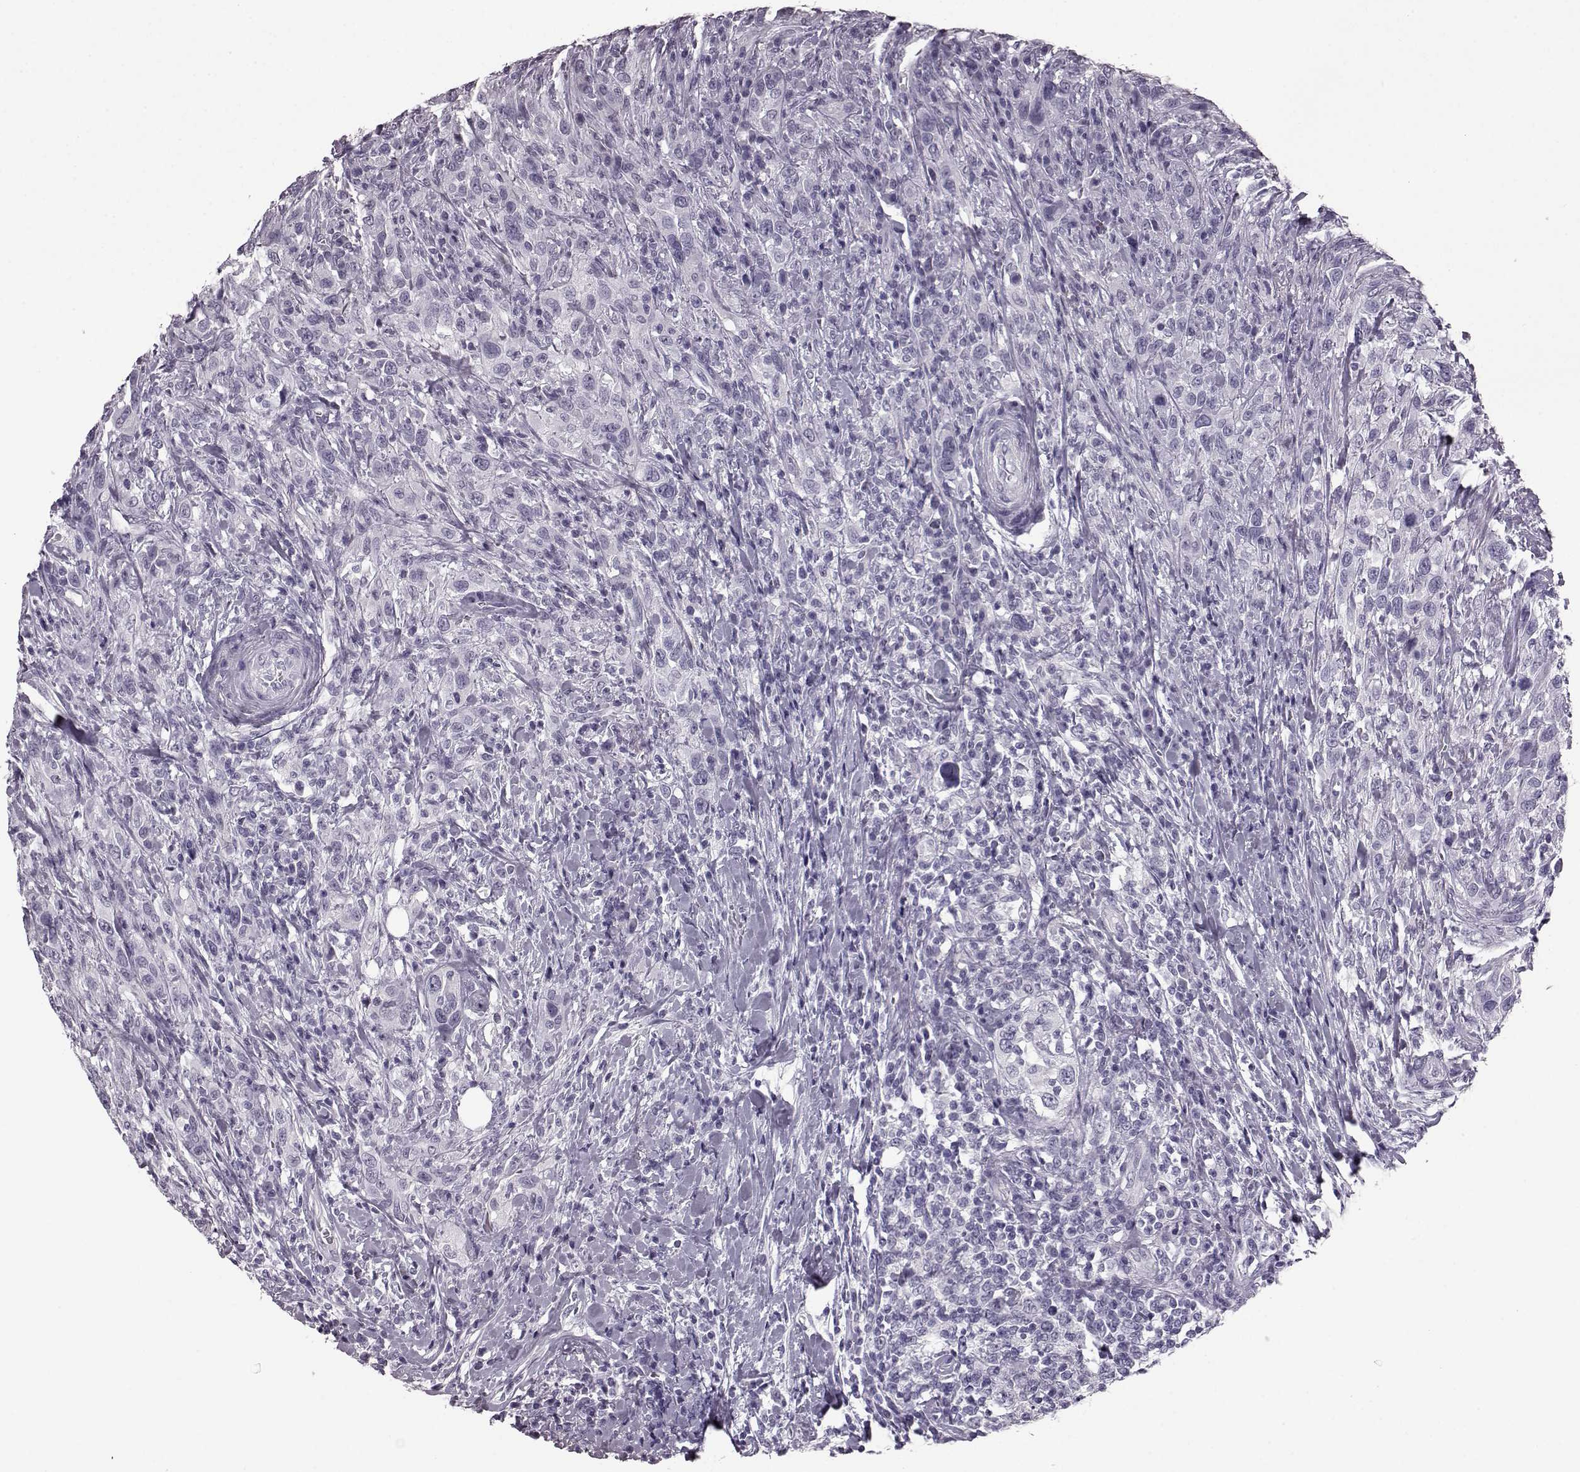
{"staining": {"intensity": "negative", "quantity": "none", "location": "none"}, "tissue": "urothelial cancer", "cell_type": "Tumor cells", "image_type": "cancer", "snomed": [{"axis": "morphology", "description": "Urothelial carcinoma, NOS"}, {"axis": "morphology", "description": "Urothelial carcinoma, High grade"}, {"axis": "topography", "description": "Urinary bladder"}], "caption": "Immunohistochemistry image of neoplastic tissue: urothelial carcinoma (high-grade) stained with DAB (3,3'-diaminobenzidine) shows no significant protein positivity in tumor cells.", "gene": "AIPL1", "patient": {"sex": "female", "age": 64}}